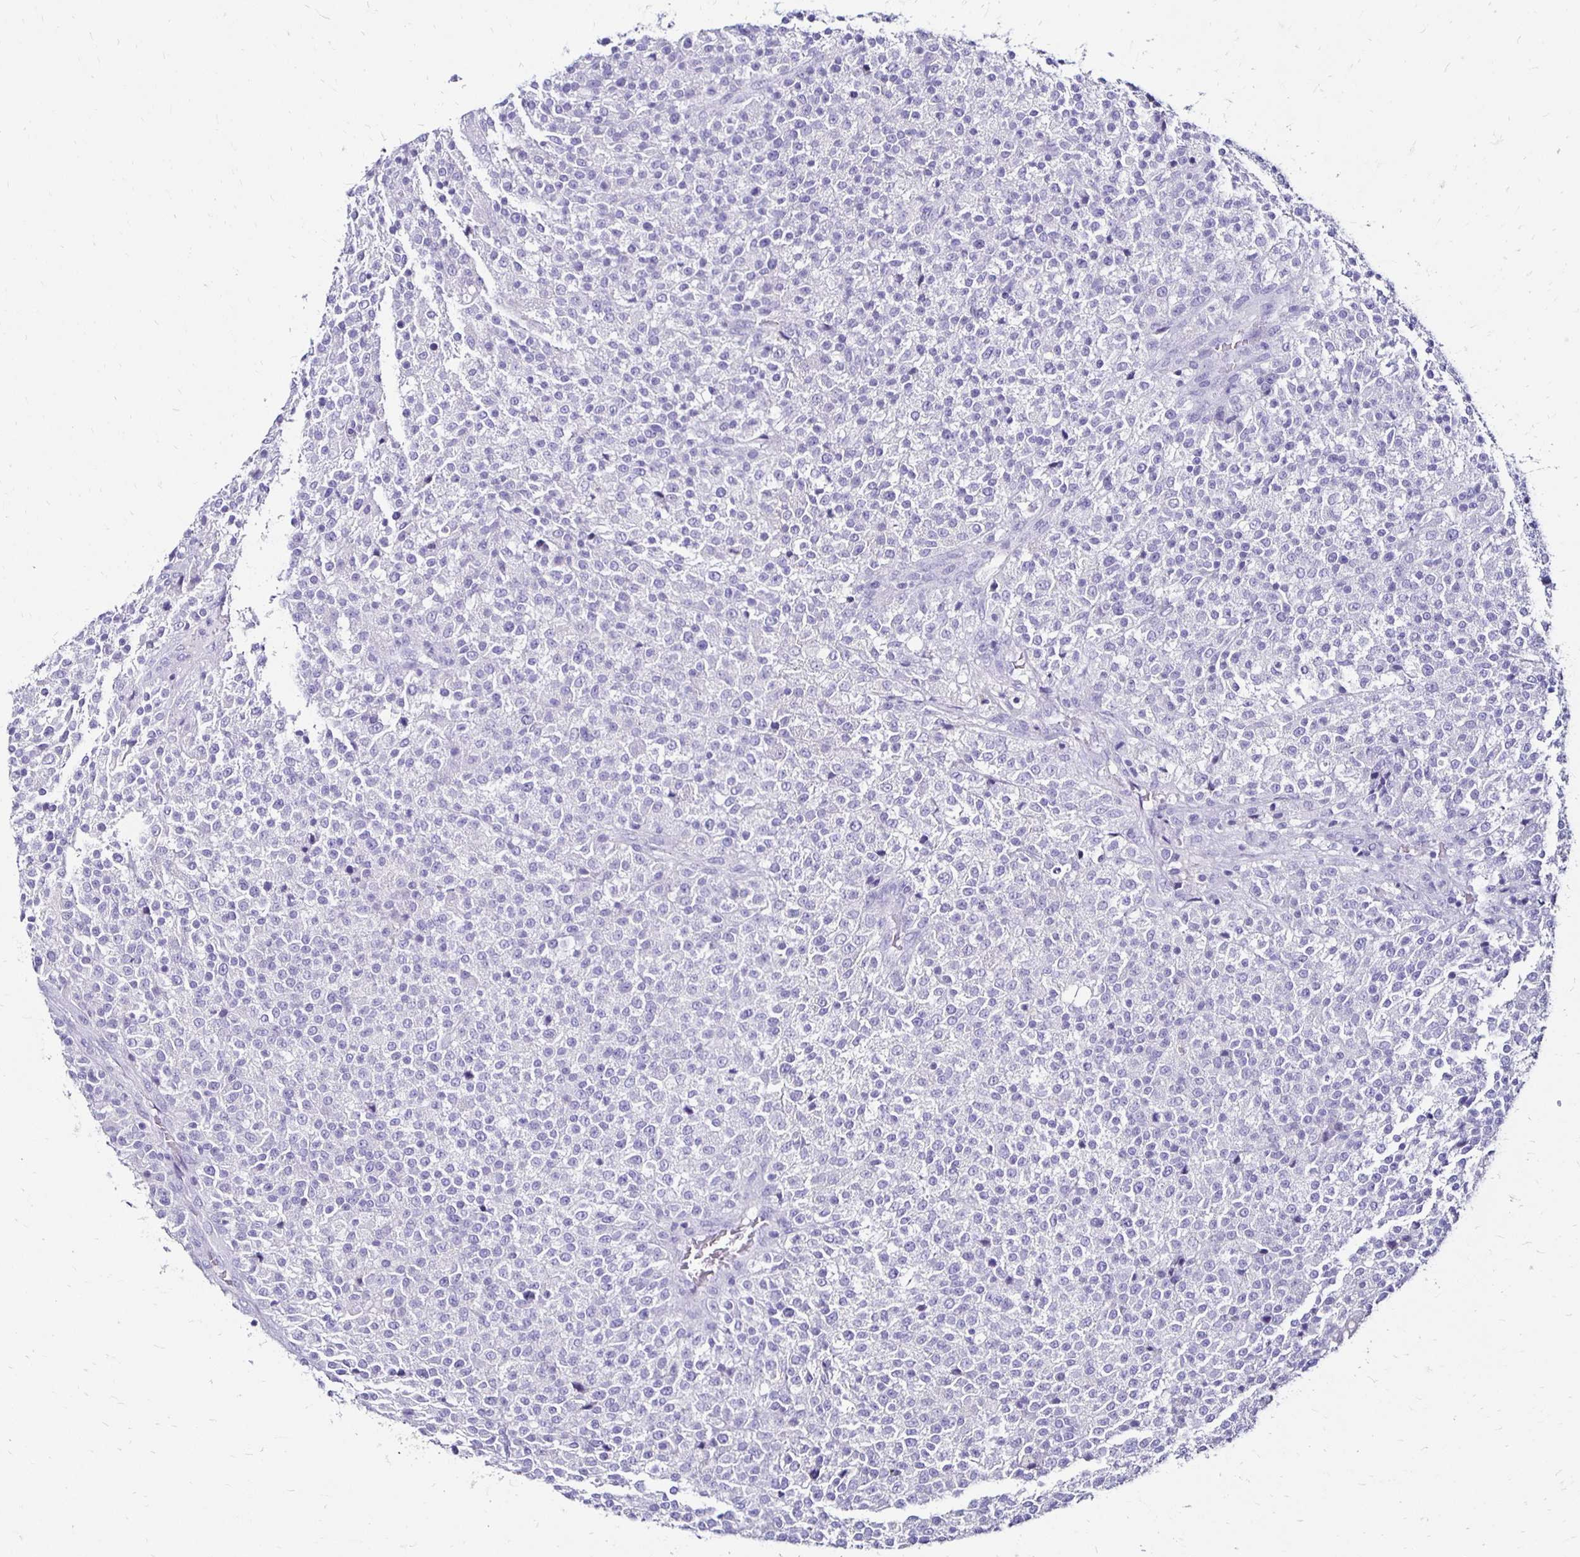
{"staining": {"intensity": "negative", "quantity": "none", "location": "none"}, "tissue": "testis cancer", "cell_type": "Tumor cells", "image_type": "cancer", "snomed": [{"axis": "morphology", "description": "Seminoma, NOS"}, {"axis": "topography", "description": "Testis"}], "caption": "The immunohistochemistry (IHC) photomicrograph has no significant staining in tumor cells of testis cancer tissue. (Brightfield microscopy of DAB (3,3'-diaminobenzidine) immunohistochemistry at high magnification).", "gene": "KCNT1", "patient": {"sex": "male", "age": 59}}